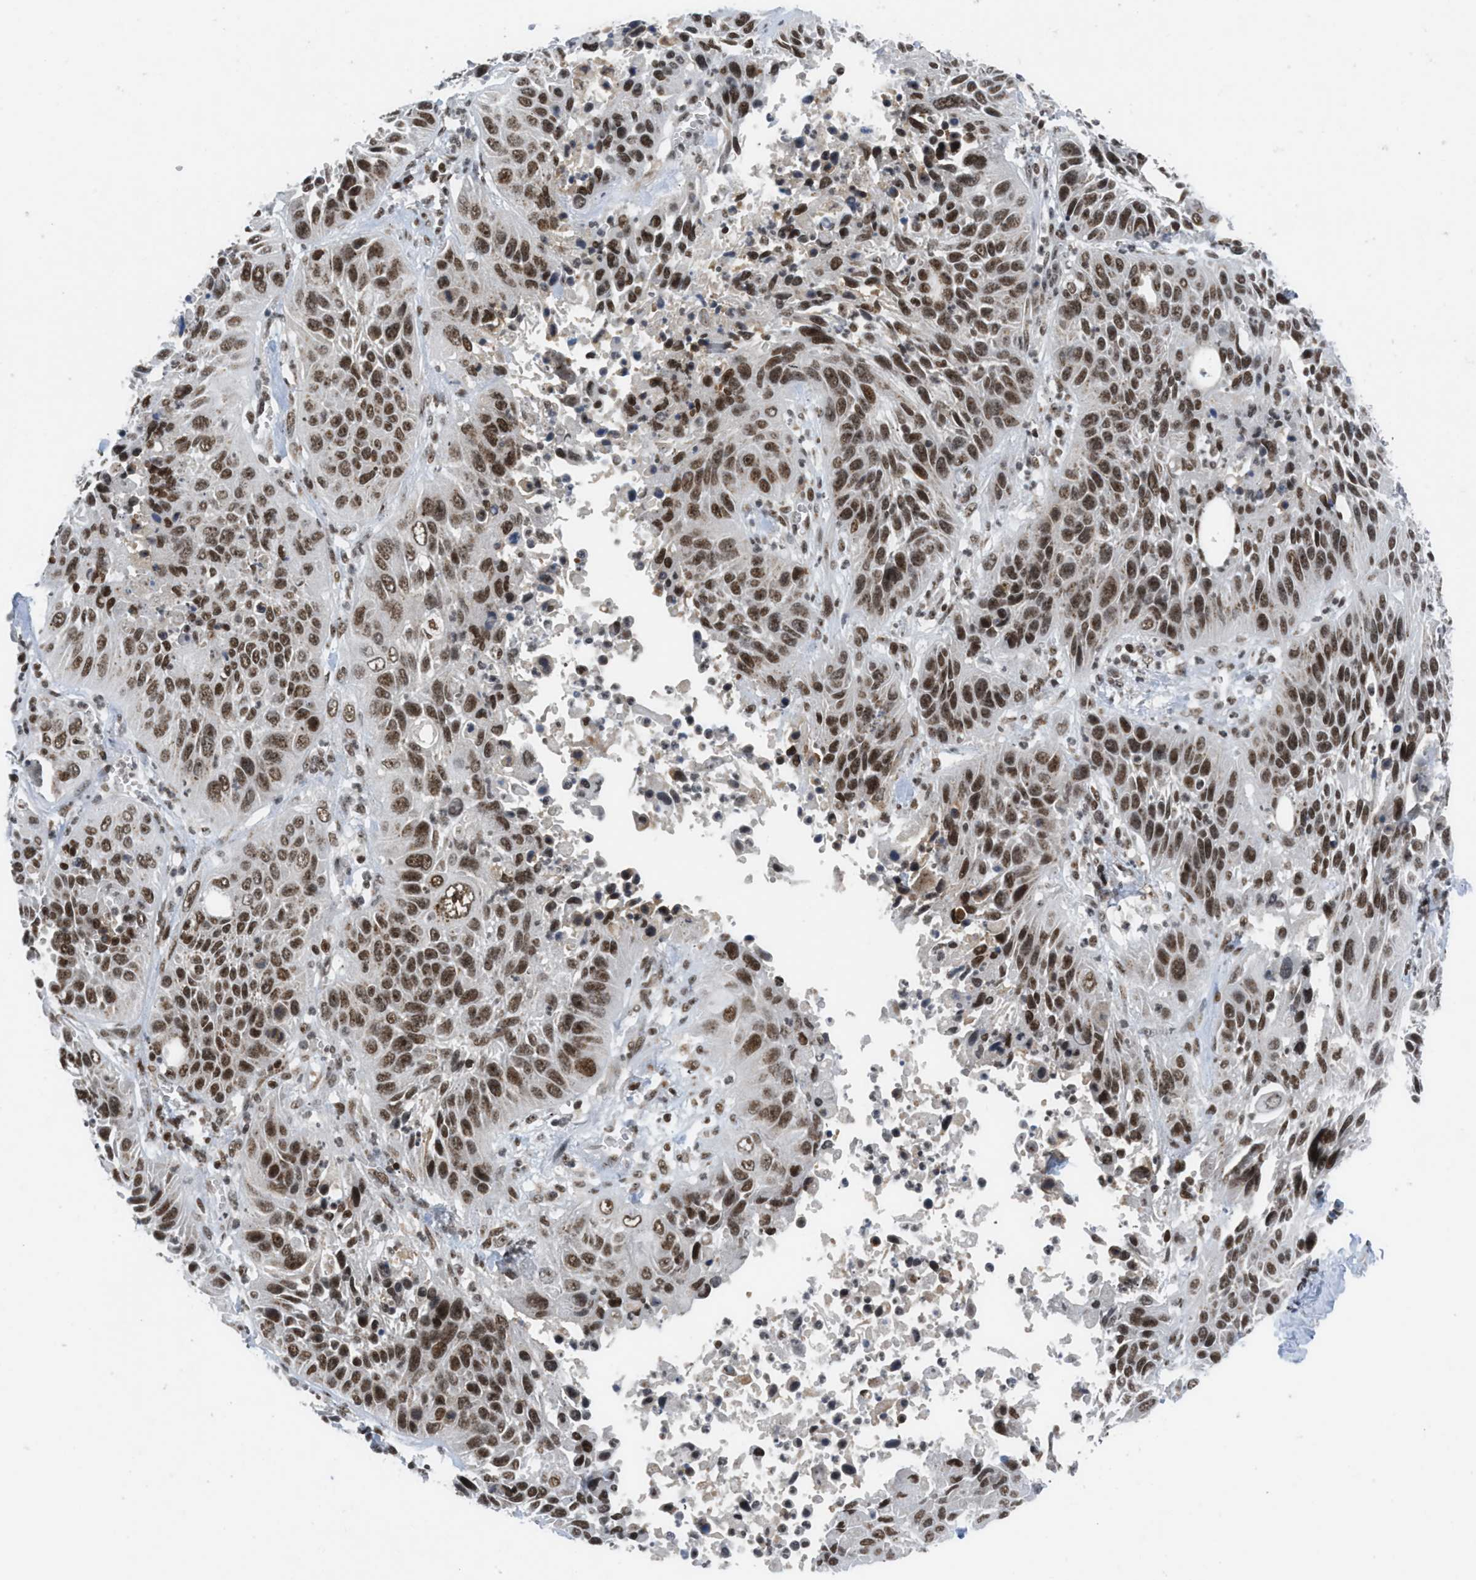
{"staining": {"intensity": "strong", "quantity": ">75%", "location": "nuclear"}, "tissue": "lung cancer", "cell_type": "Tumor cells", "image_type": "cancer", "snomed": [{"axis": "morphology", "description": "Squamous cell carcinoma, NOS"}, {"axis": "topography", "description": "Lung"}], "caption": "IHC (DAB) staining of lung squamous cell carcinoma demonstrates strong nuclear protein staining in approximately >75% of tumor cells. (Brightfield microscopy of DAB IHC at high magnification).", "gene": "RAD51B", "patient": {"sex": "female", "age": 76}}